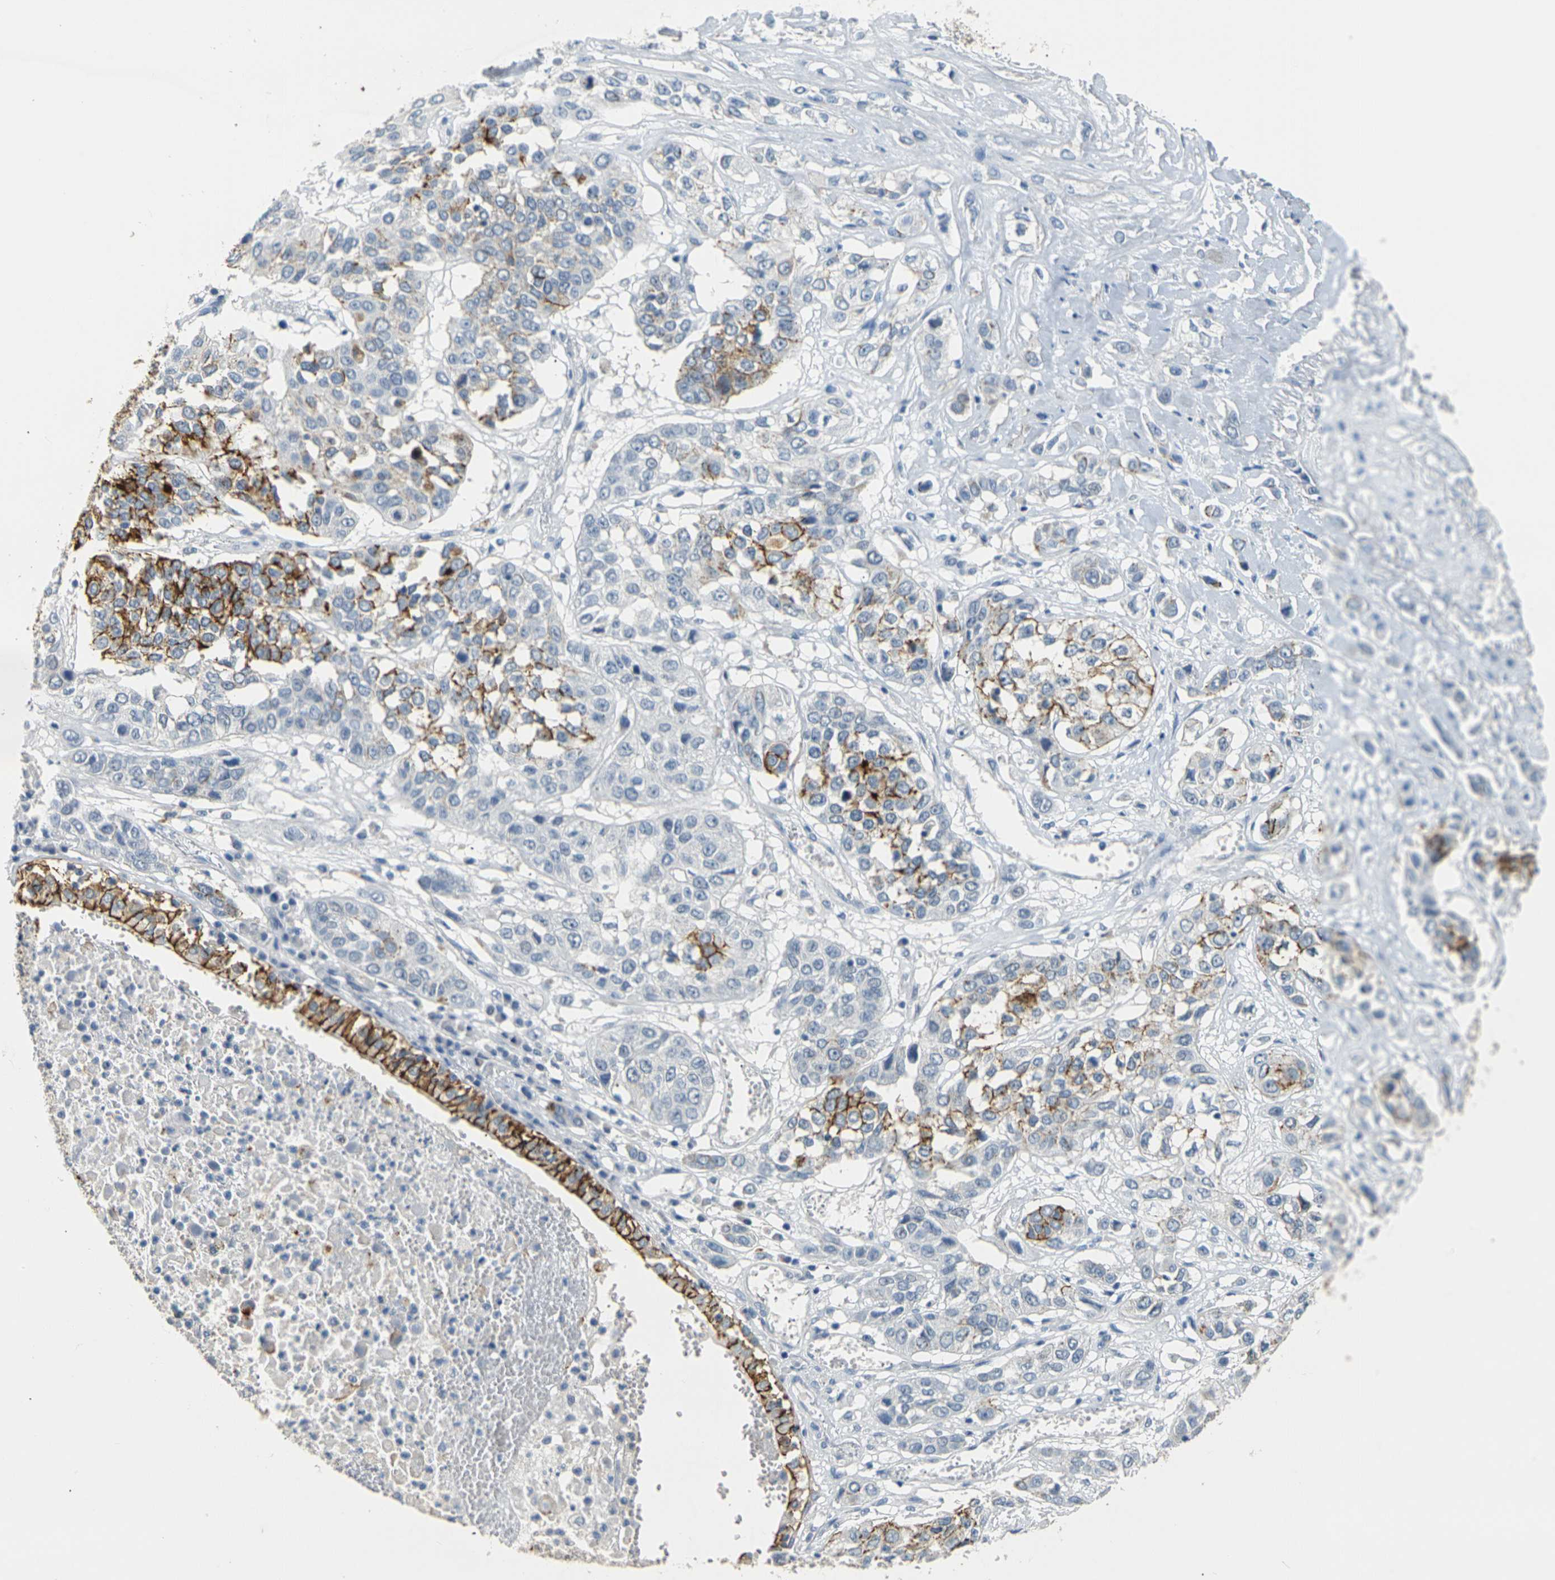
{"staining": {"intensity": "strong", "quantity": ">75%", "location": "cytoplasmic/membranous"}, "tissue": "lung cancer", "cell_type": "Tumor cells", "image_type": "cancer", "snomed": [{"axis": "morphology", "description": "Squamous cell carcinoma, NOS"}, {"axis": "topography", "description": "Lung"}], "caption": "Protein expression analysis of lung cancer (squamous cell carcinoma) displays strong cytoplasmic/membranous expression in about >75% of tumor cells. (IHC, brightfield microscopy, high magnification).", "gene": "CLDN7", "patient": {"sex": "male", "age": 71}}